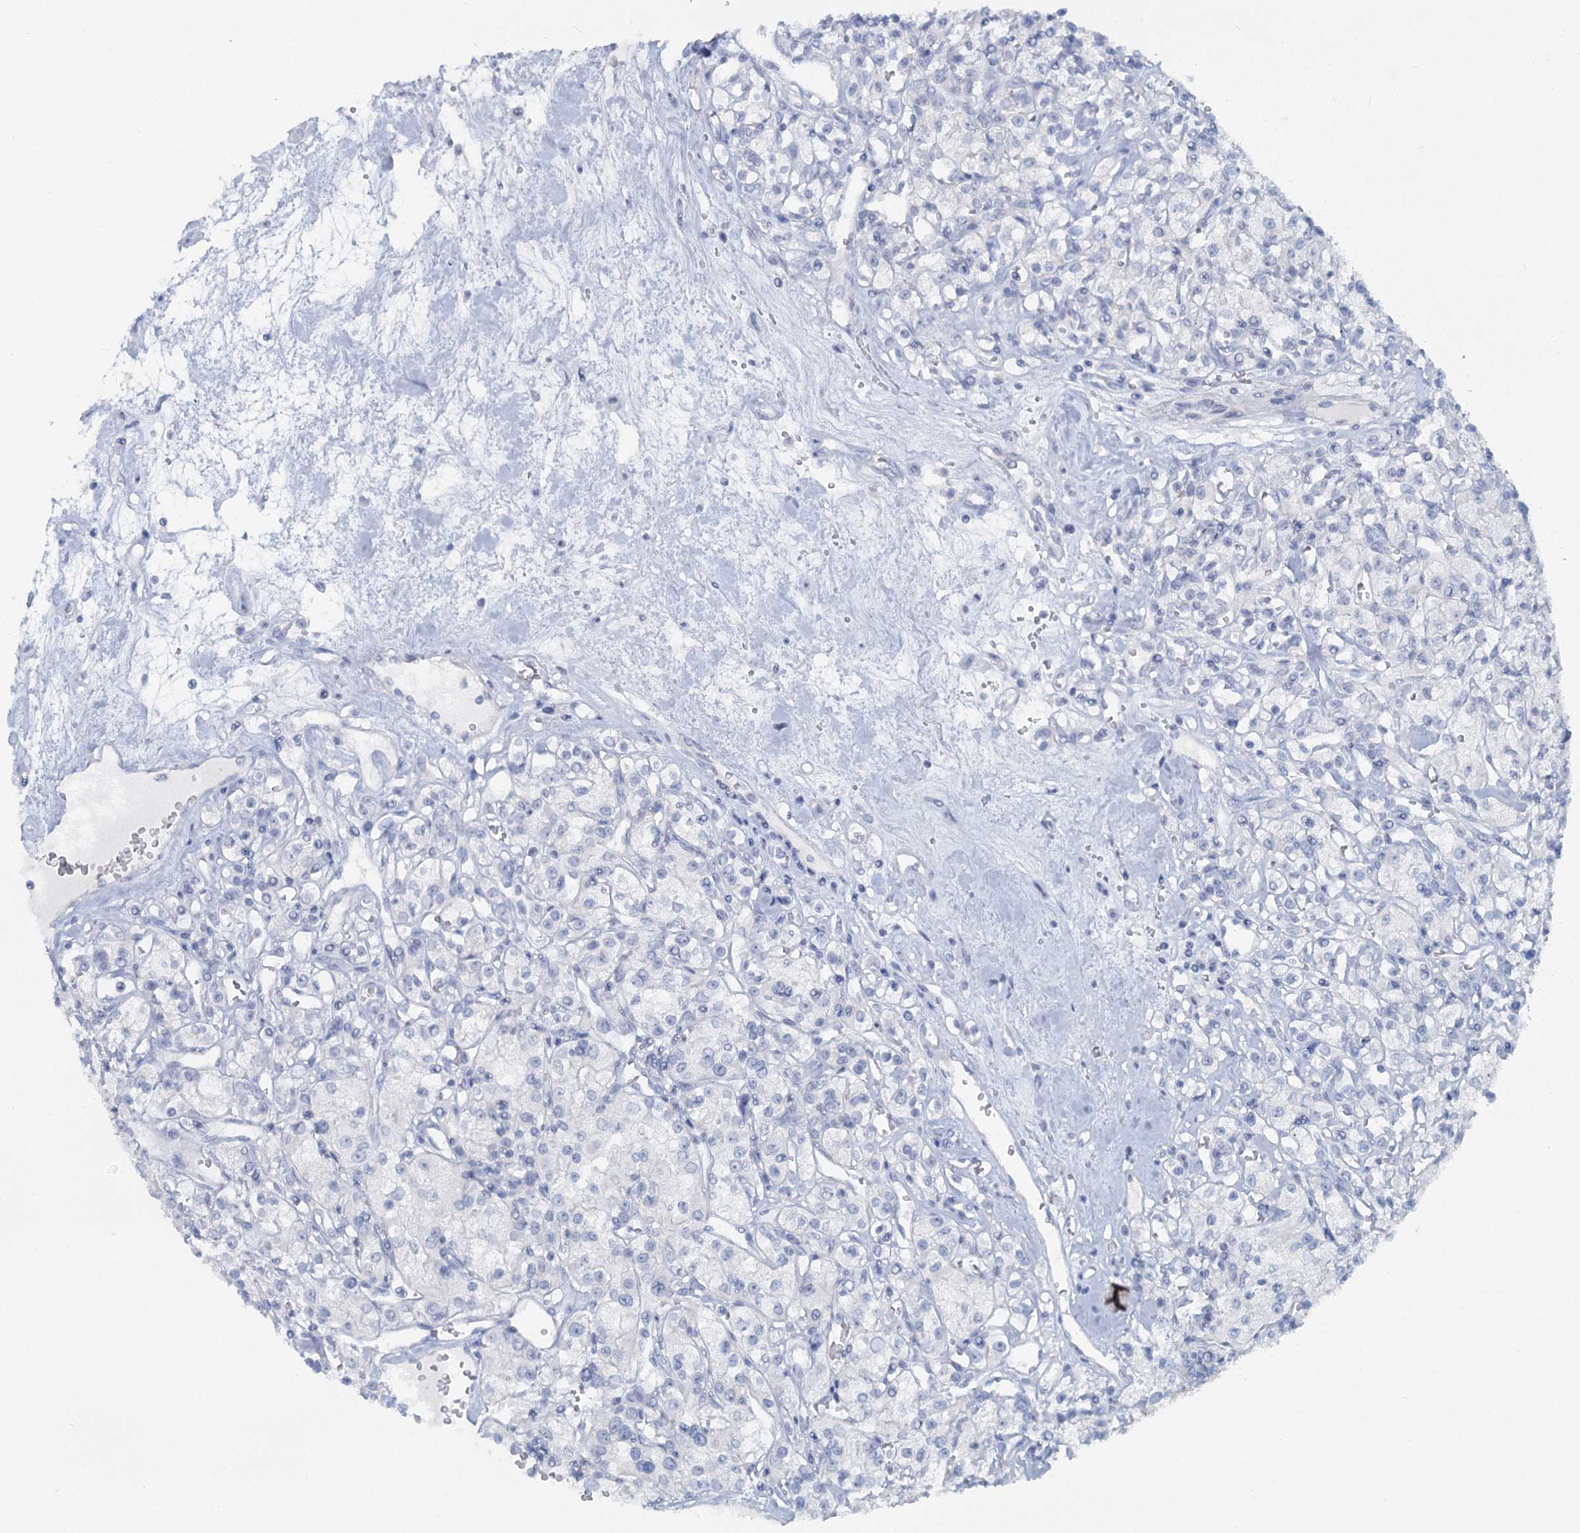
{"staining": {"intensity": "negative", "quantity": "none", "location": "none"}, "tissue": "renal cancer", "cell_type": "Tumor cells", "image_type": "cancer", "snomed": [{"axis": "morphology", "description": "Adenocarcinoma, NOS"}, {"axis": "topography", "description": "Kidney"}], "caption": "Tumor cells show no significant expression in renal cancer.", "gene": "CHGA", "patient": {"sex": "female", "age": 59}}